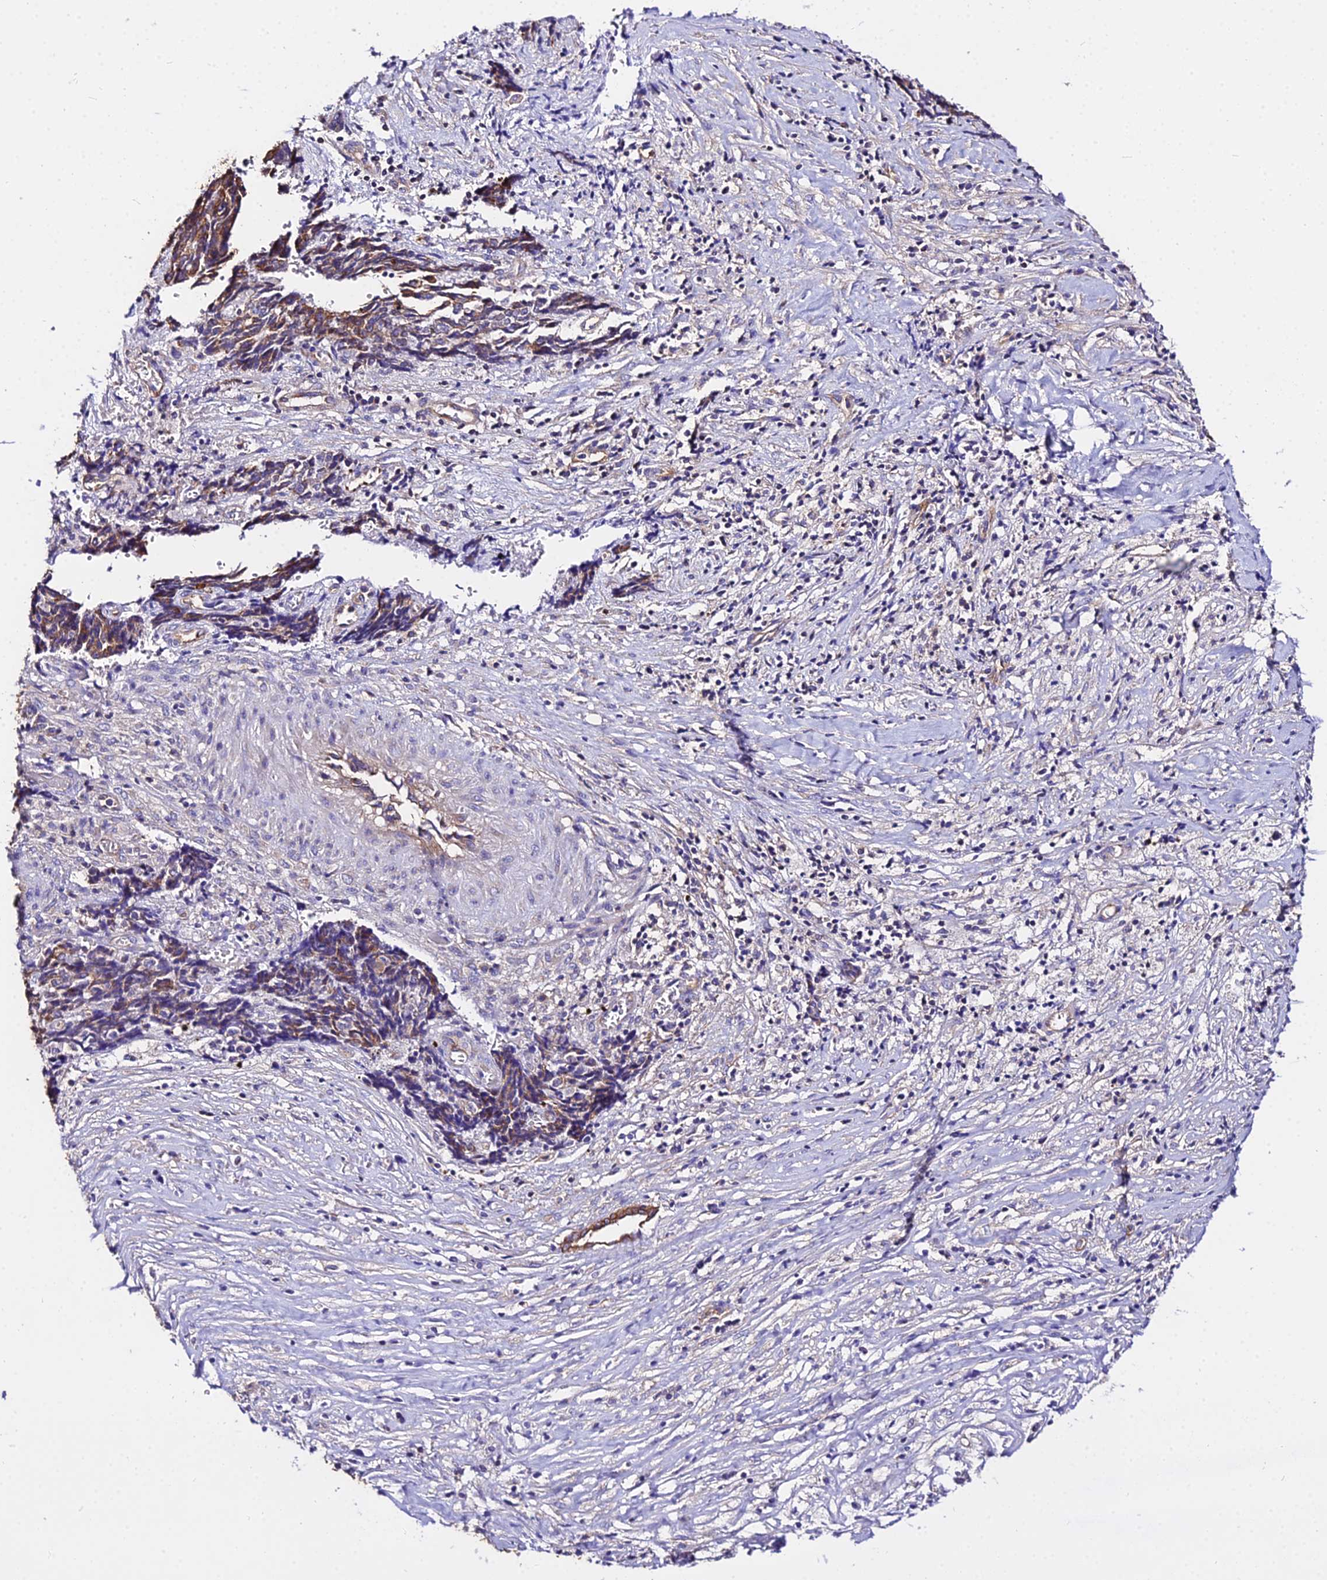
{"staining": {"intensity": "moderate", "quantity": ">75%", "location": "cytoplasmic/membranous"}, "tissue": "ovarian cancer", "cell_type": "Tumor cells", "image_type": "cancer", "snomed": [{"axis": "morphology", "description": "Carcinoma, endometroid"}, {"axis": "topography", "description": "Ovary"}], "caption": "IHC of ovarian endometroid carcinoma reveals medium levels of moderate cytoplasmic/membranous staining in about >75% of tumor cells.", "gene": "DAW1", "patient": {"sex": "female", "age": 42}}